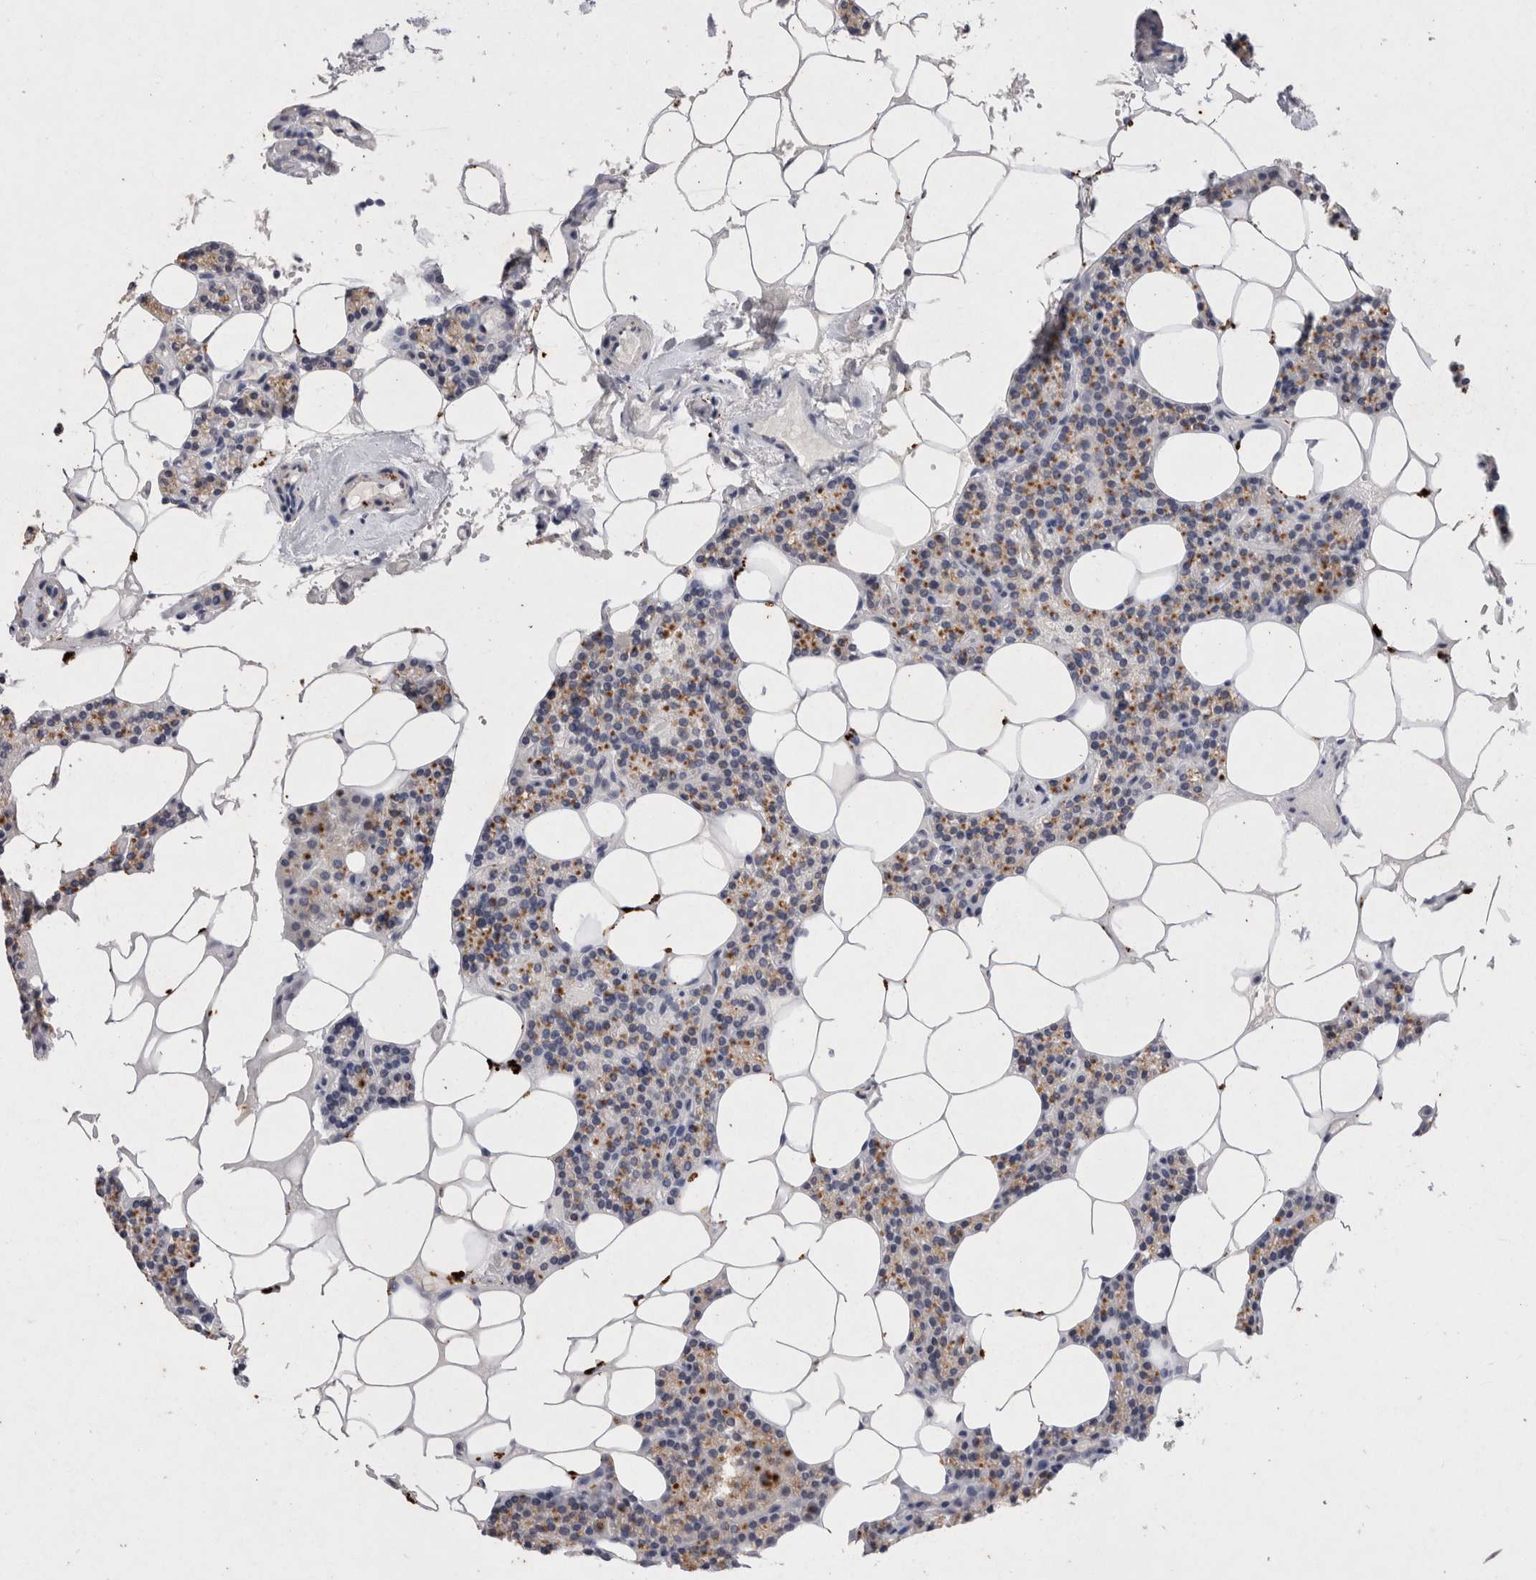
{"staining": {"intensity": "weak", "quantity": "25%-75%", "location": "cytoplasmic/membranous"}, "tissue": "parathyroid gland", "cell_type": "Glandular cells", "image_type": "normal", "snomed": [{"axis": "morphology", "description": "Normal tissue, NOS"}, {"axis": "topography", "description": "Parathyroid gland"}], "caption": "Immunohistochemical staining of normal human parathyroid gland exhibits low levels of weak cytoplasmic/membranous staining in approximately 25%-75% of glandular cells.", "gene": "RASSF3", "patient": {"sex": "male", "age": 75}}